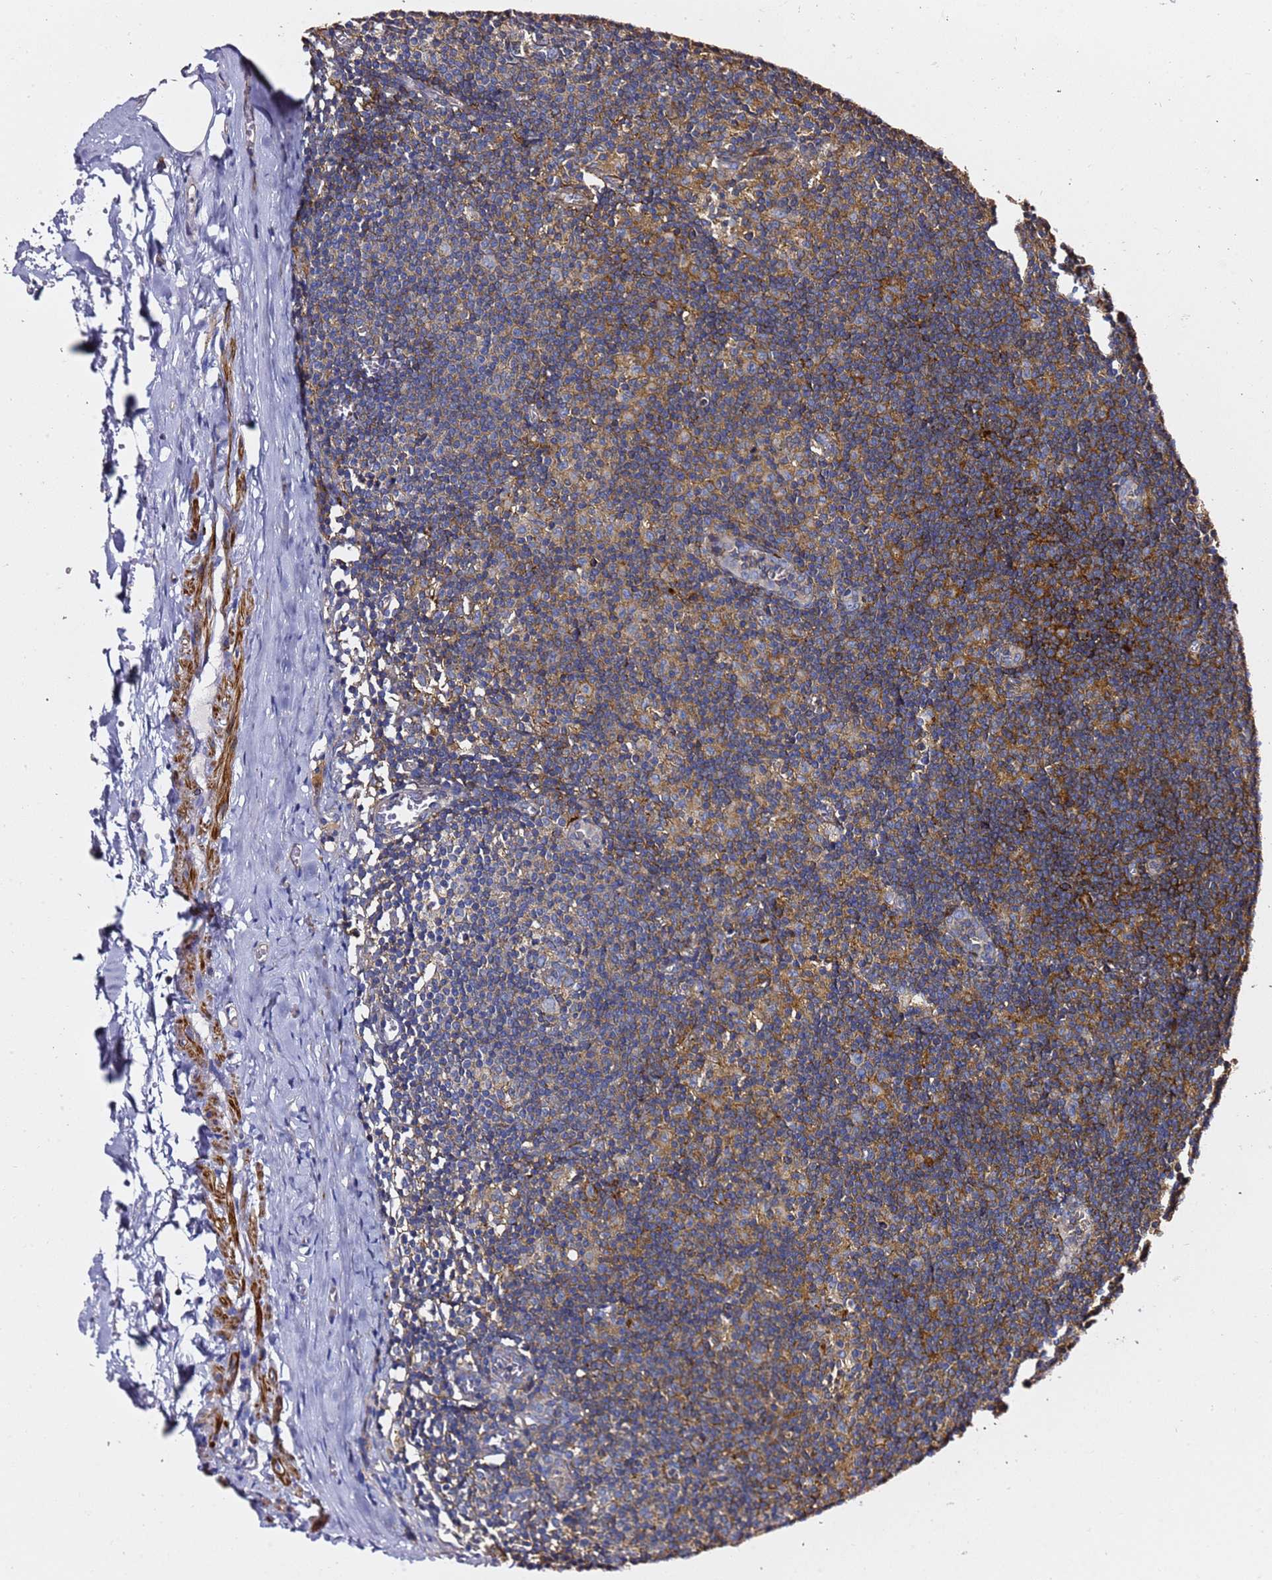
{"staining": {"intensity": "strong", "quantity": "<25%", "location": "cytoplasmic/membranous"}, "tissue": "lymph node", "cell_type": "Germinal center cells", "image_type": "normal", "snomed": [{"axis": "morphology", "description": "Normal tissue, NOS"}, {"axis": "topography", "description": "Lymph node"}], "caption": "IHC image of benign lymph node: human lymph node stained using IHC shows medium levels of strong protein expression localized specifically in the cytoplasmic/membranous of germinal center cells, appearing as a cytoplasmic/membranous brown color.", "gene": "ZFP36L2", "patient": {"sex": "female", "age": 42}}